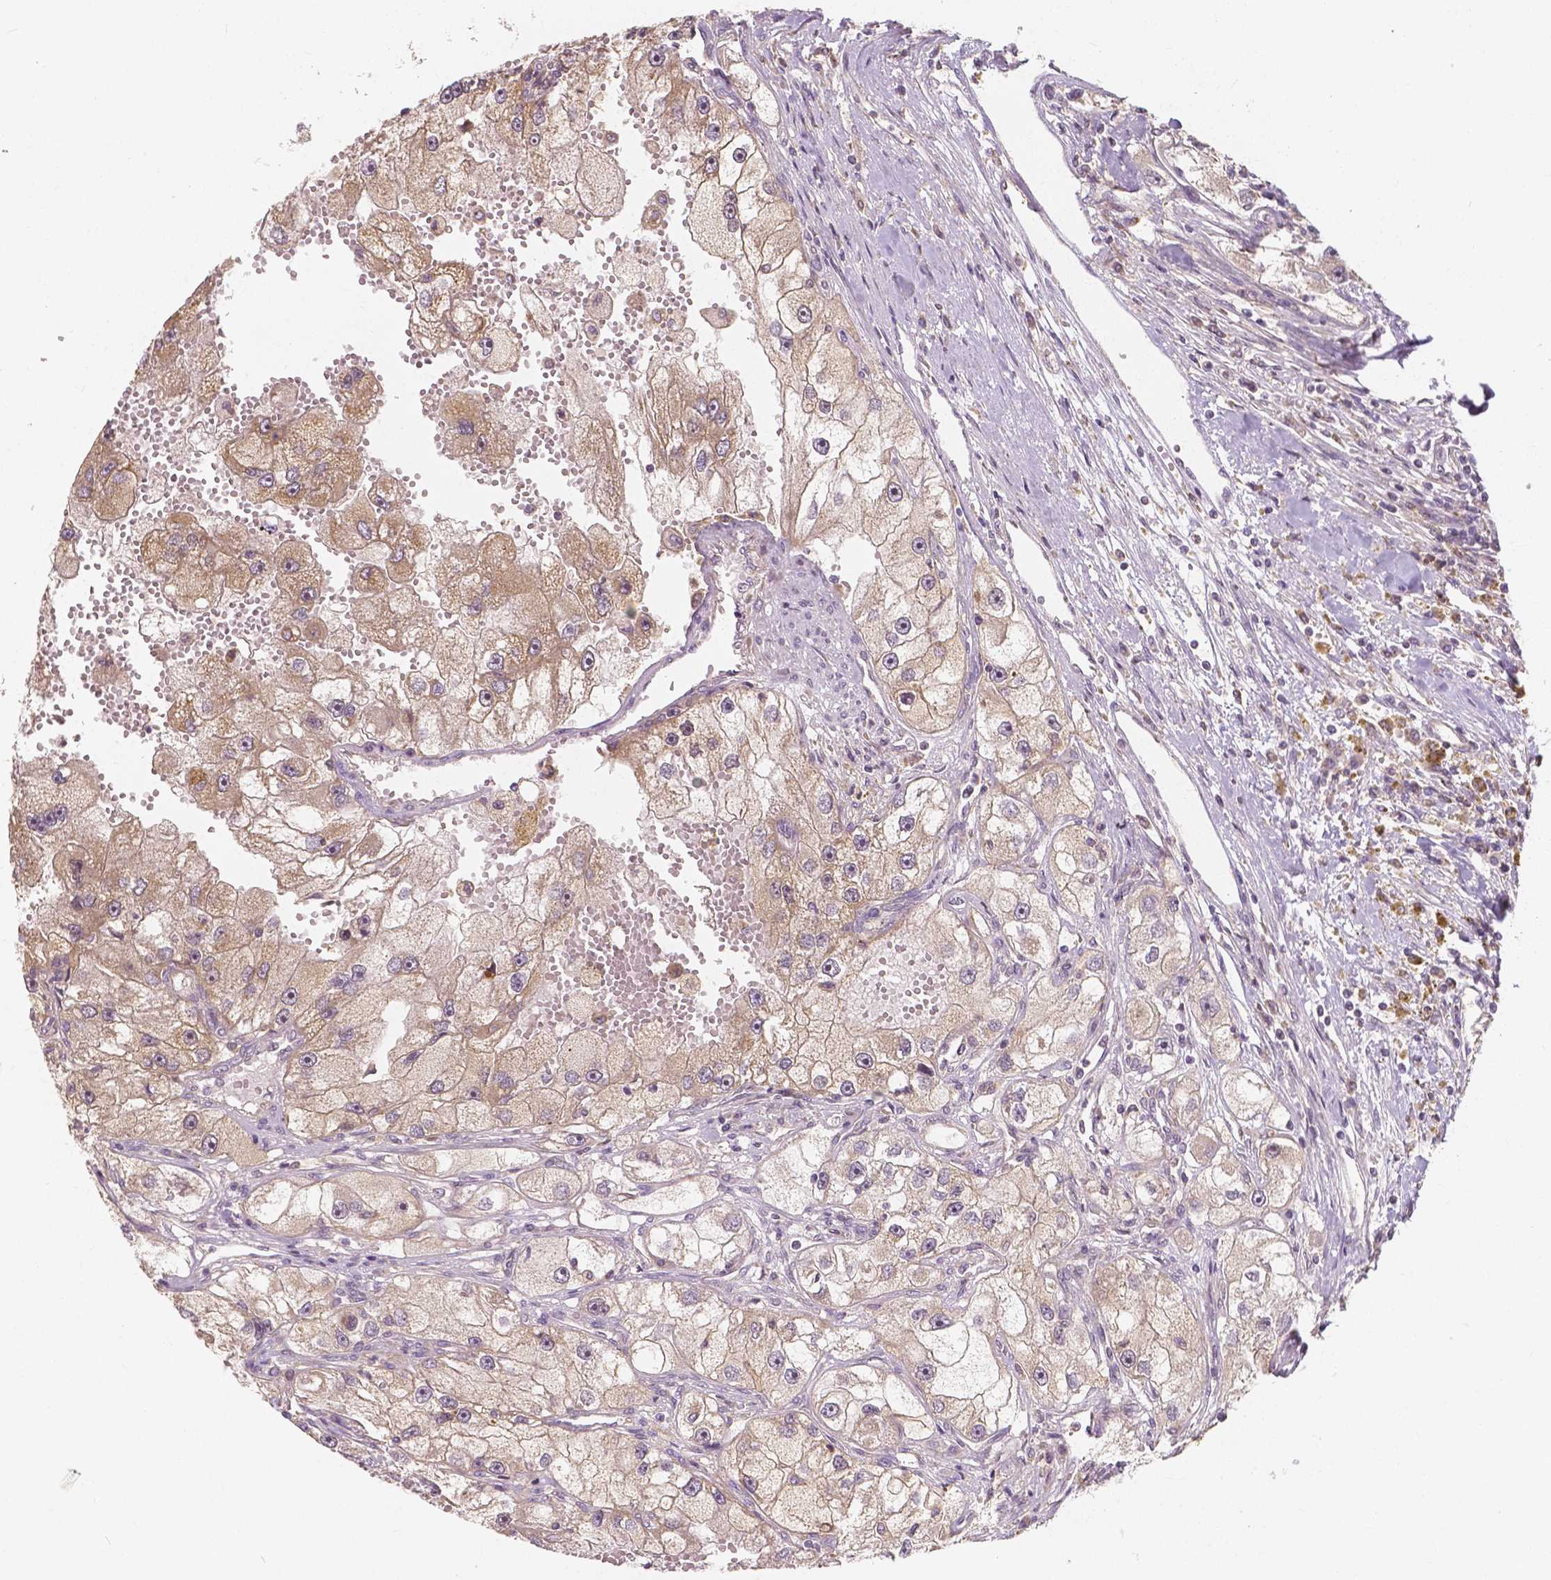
{"staining": {"intensity": "weak", "quantity": ">75%", "location": "cytoplasmic/membranous"}, "tissue": "renal cancer", "cell_type": "Tumor cells", "image_type": "cancer", "snomed": [{"axis": "morphology", "description": "Adenocarcinoma, NOS"}, {"axis": "topography", "description": "Kidney"}], "caption": "Human renal cancer stained for a protein (brown) shows weak cytoplasmic/membranous positive staining in approximately >75% of tumor cells.", "gene": "SNX12", "patient": {"sex": "male", "age": 63}}